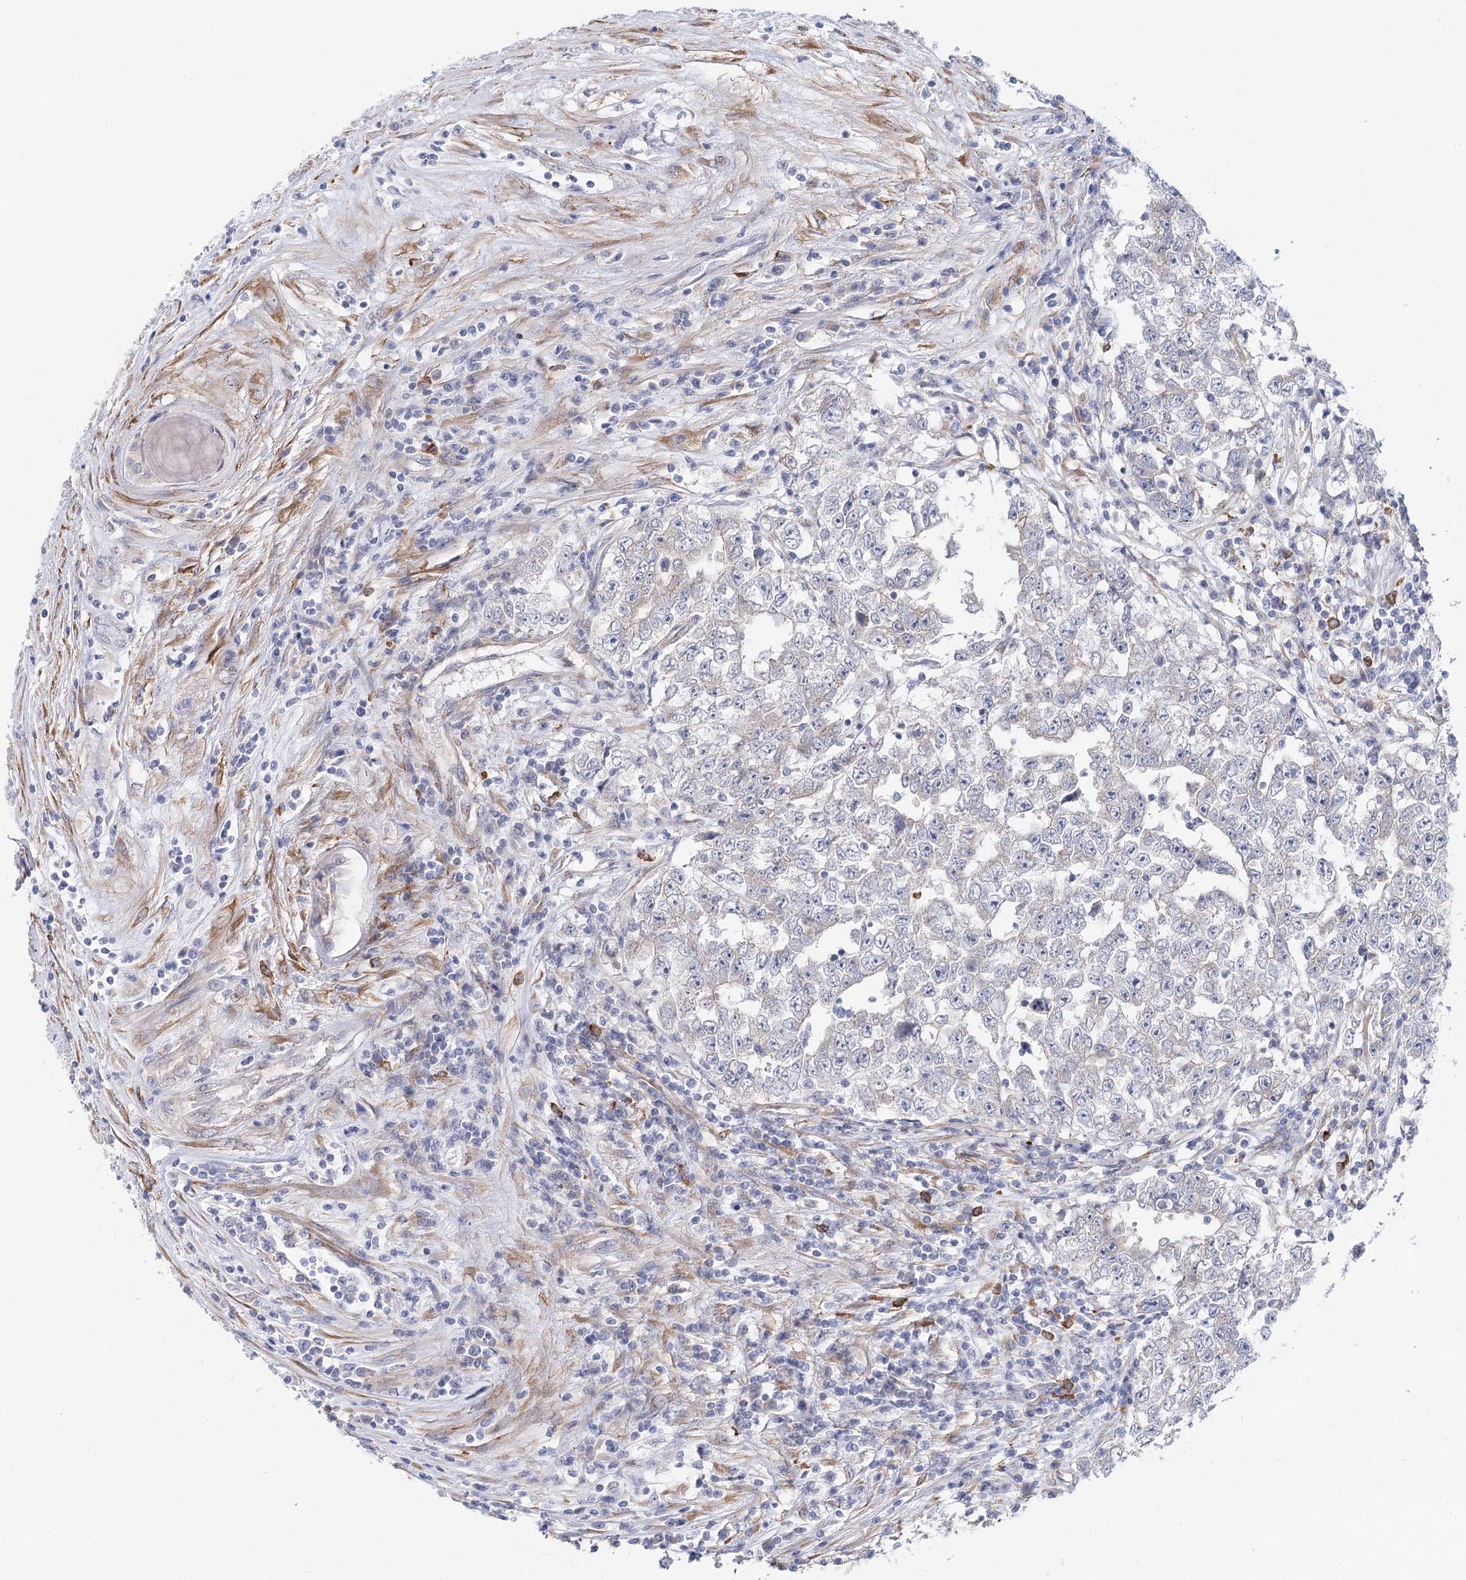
{"staining": {"intensity": "negative", "quantity": "none", "location": "none"}, "tissue": "testis cancer", "cell_type": "Tumor cells", "image_type": "cancer", "snomed": [{"axis": "morphology", "description": "Carcinoma, Embryonal, NOS"}, {"axis": "topography", "description": "Testis"}], "caption": "DAB immunohistochemical staining of testis cancer demonstrates no significant positivity in tumor cells.", "gene": "TEX12", "patient": {"sex": "male", "age": 25}}